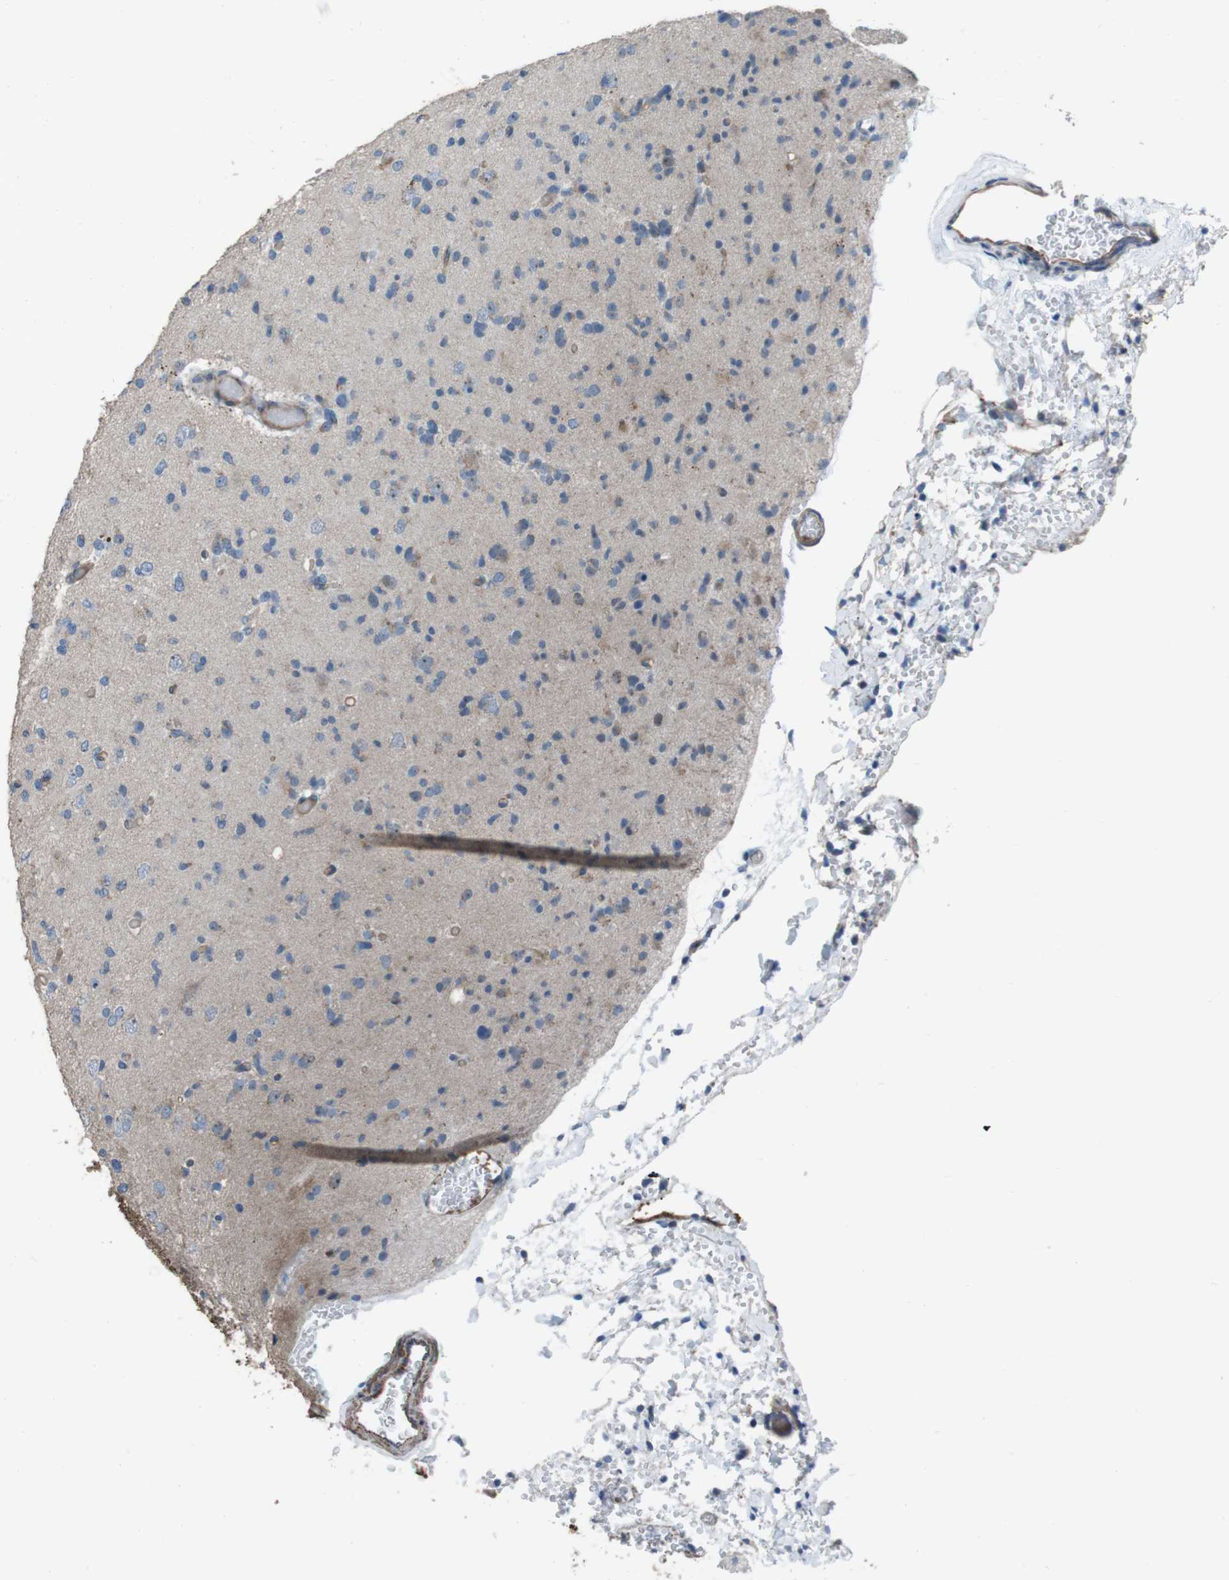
{"staining": {"intensity": "weak", "quantity": "<25%", "location": "cytoplasmic/membranous"}, "tissue": "glioma", "cell_type": "Tumor cells", "image_type": "cancer", "snomed": [{"axis": "morphology", "description": "Glioma, malignant, Low grade"}, {"axis": "topography", "description": "Brain"}], "caption": "The photomicrograph reveals no staining of tumor cells in glioma.", "gene": "FAM174B", "patient": {"sex": "female", "age": 22}}